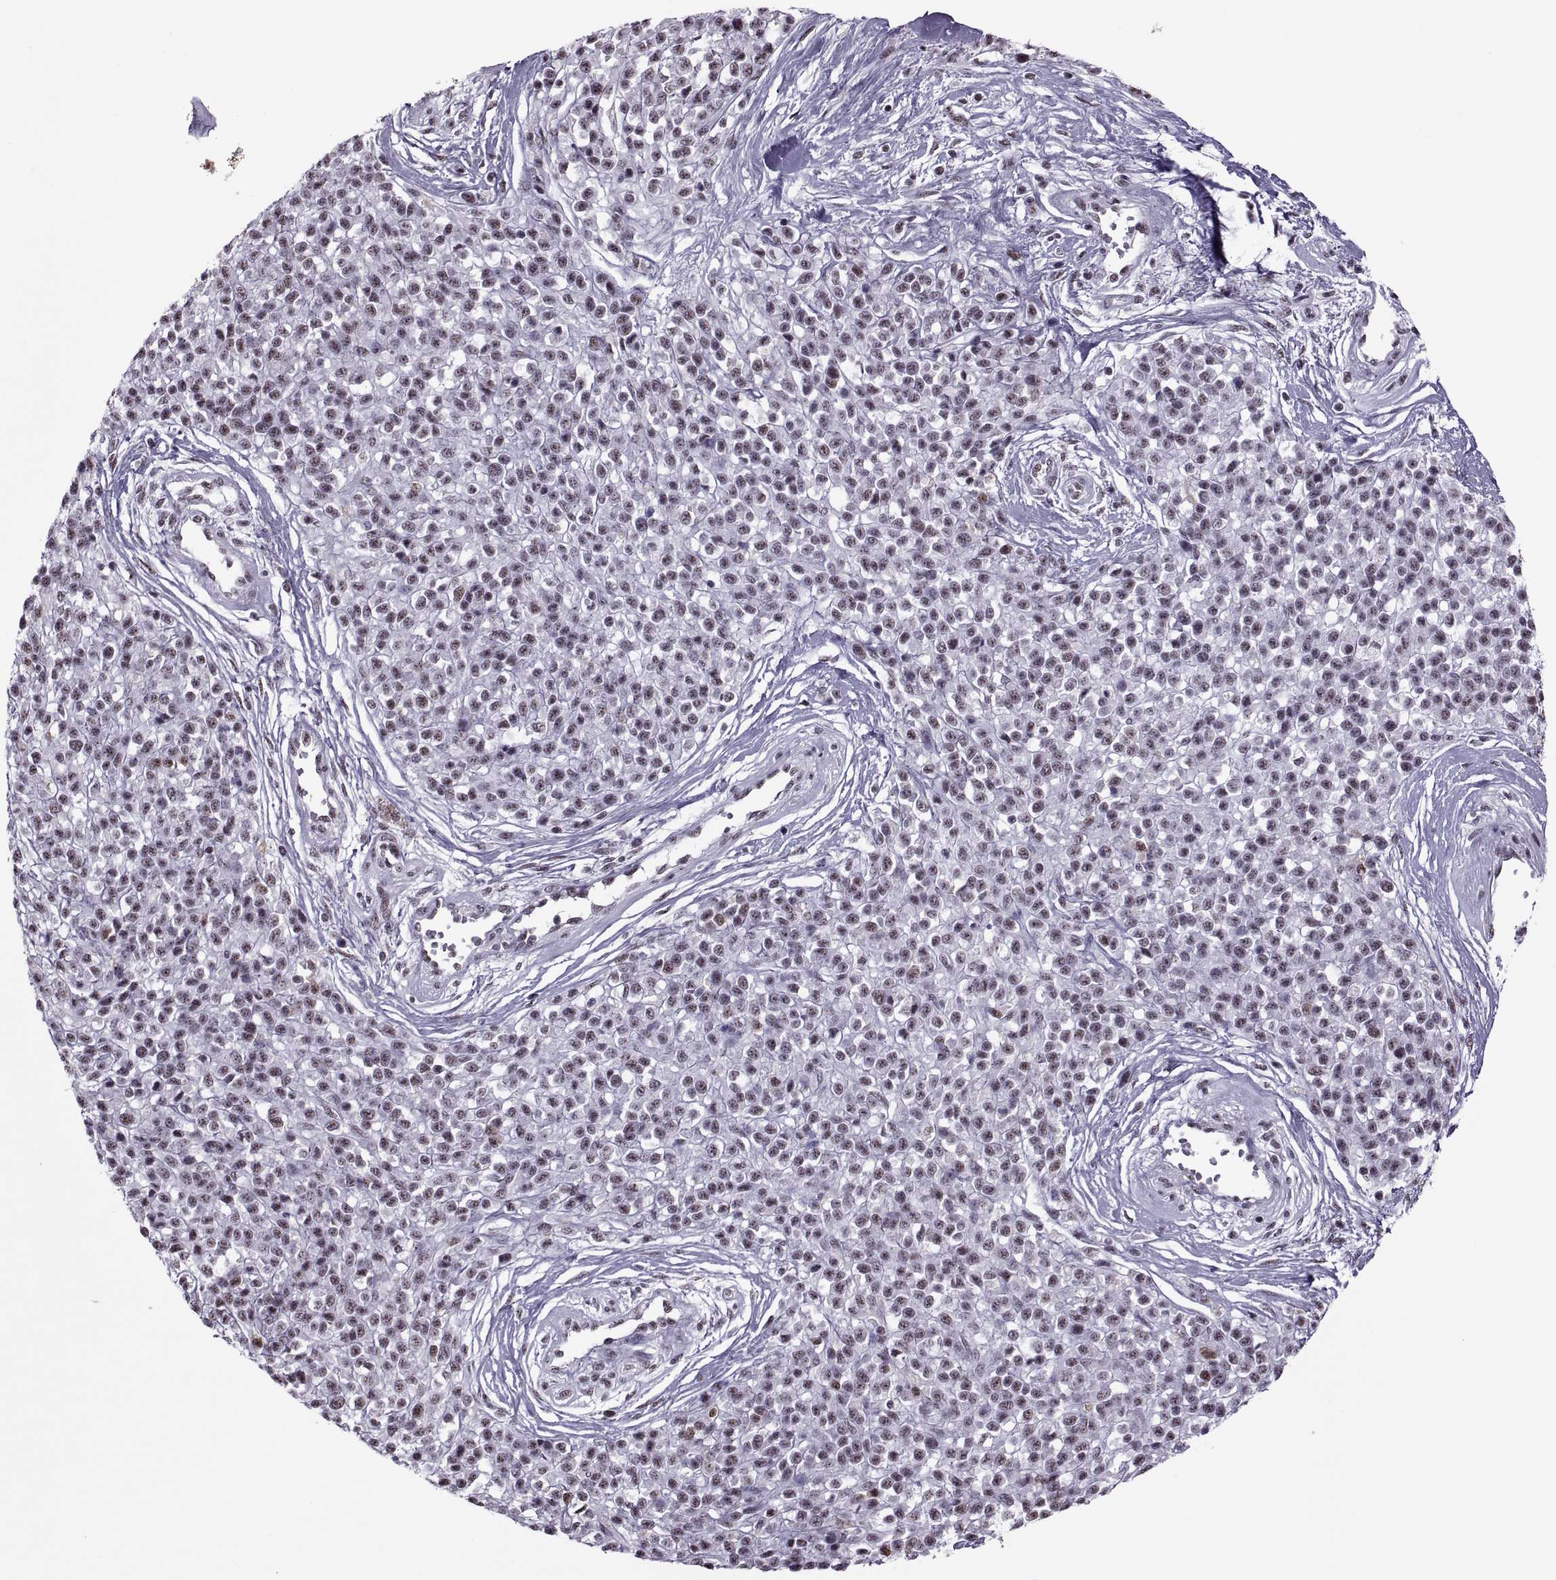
{"staining": {"intensity": "weak", "quantity": "25%-75%", "location": "nuclear"}, "tissue": "melanoma", "cell_type": "Tumor cells", "image_type": "cancer", "snomed": [{"axis": "morphology", "description": "Malignant melanoma, NOS"}, {"axis": "topography", "description": "Skin"}, {"axis": "topography", "description": "Skin of trunk"}], "caption": "Malignant melanoma stained with immunohistochemistry (IHC) displays weak nuclear expression in approximately 25%-75% of tumor cells.", "gene": "MAGEA4", "patient": {"sex": "male", "age": 74}}